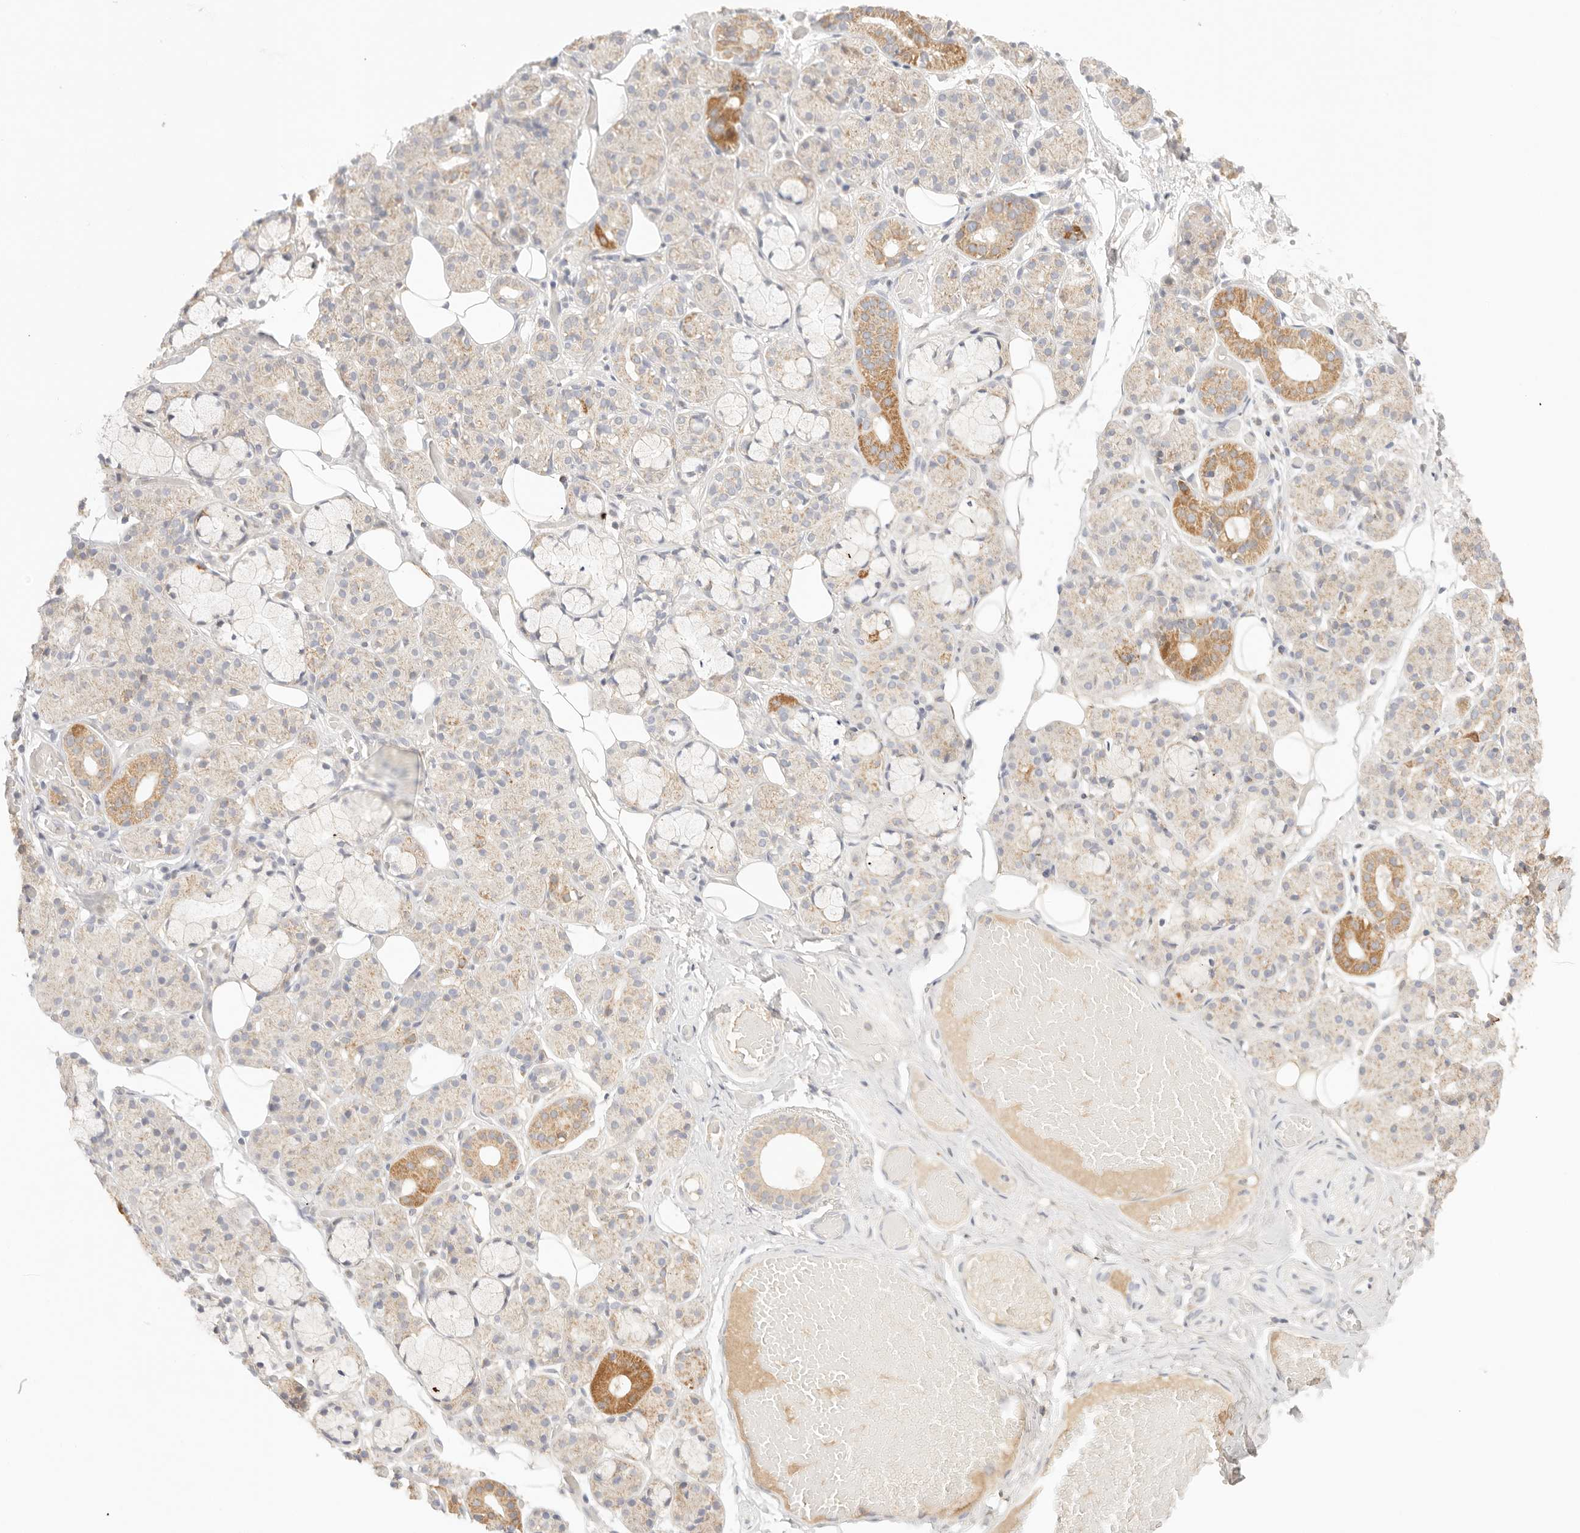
{"staining": {"intensity": "moderate", "quantity": "25%-75%", "location": "cytoplasmic/membranous"}, "tissue": "salivary gland", "cell_type": "Glandular cells", "image_type": "normal", "snomed": [{"axis": "morphology", "description": "Normal tissue, NOS"}, {"axis": "topography", "description": "Salivary gland"}], "caption": "Salivary gland stained with IHC shows moderate cytoplasmic/membranous positivity in approximately 25%-75% of glandular cells.", "gene": "COA6", "patient": {"sex": "male", "age": 63}}